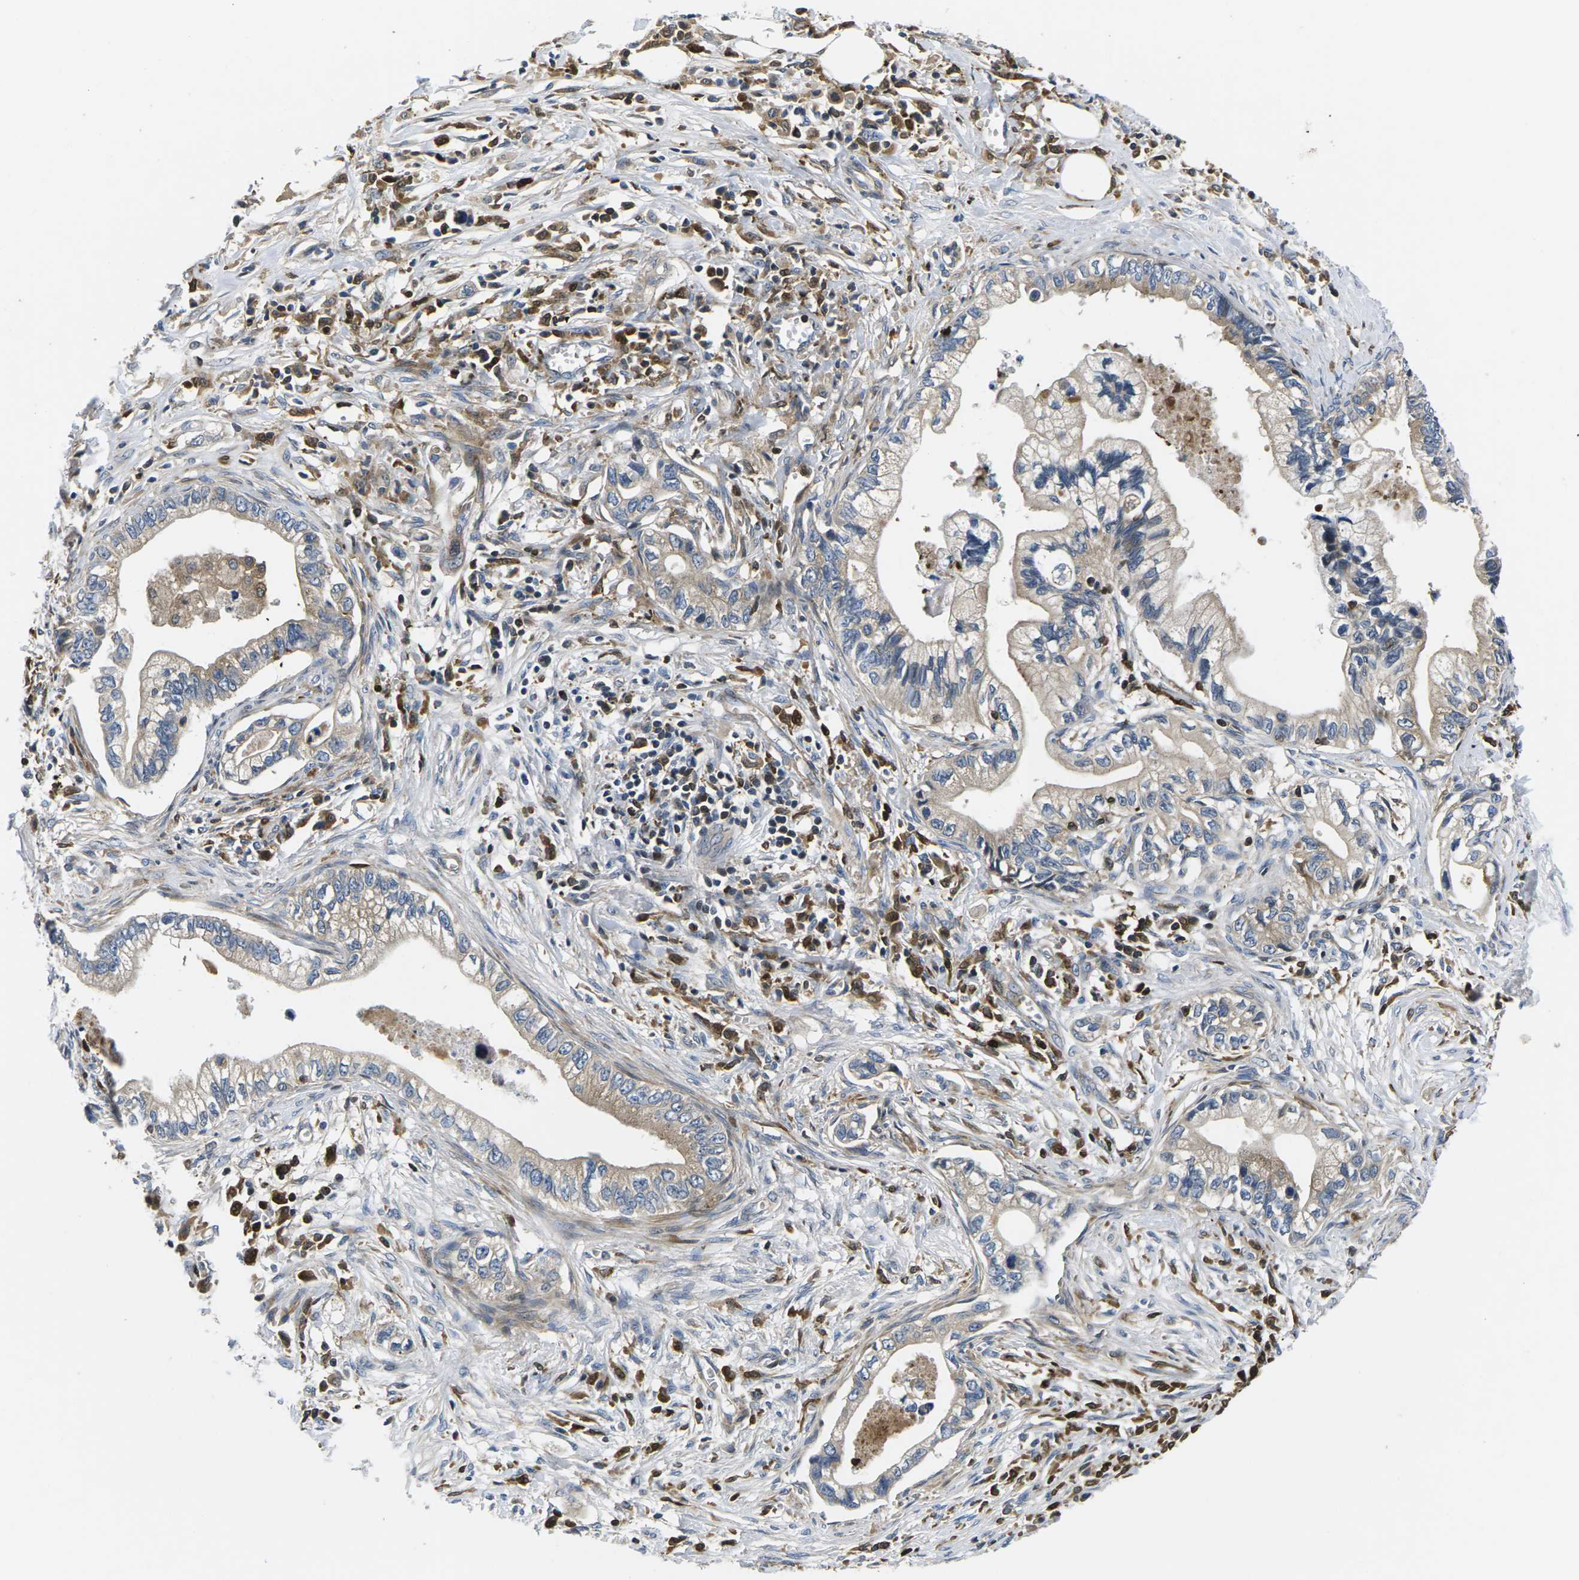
{"staining": {"intensity": "weak", "quantity": "<25%", "location": "cytoplasmic/membranous"}, "tissue": "pancreatic cancer", "cell_type": "Tumor cells", "image_type": "cancer", "snomed": [{"axis": "morphology", "description": "Adenocarcinoma, NOS"}, {"axis": "topography", "description": "Pancreas"}], "caption": "Immunohistochemistry image of neoplastic tissue: pancreatic cancer stained with DAB (3,3'-diaminobenzidine) shows no significant protein staining in tumor cells.", "gene": "PLCE1", "patient": {"sex": "male", "age": 56}}